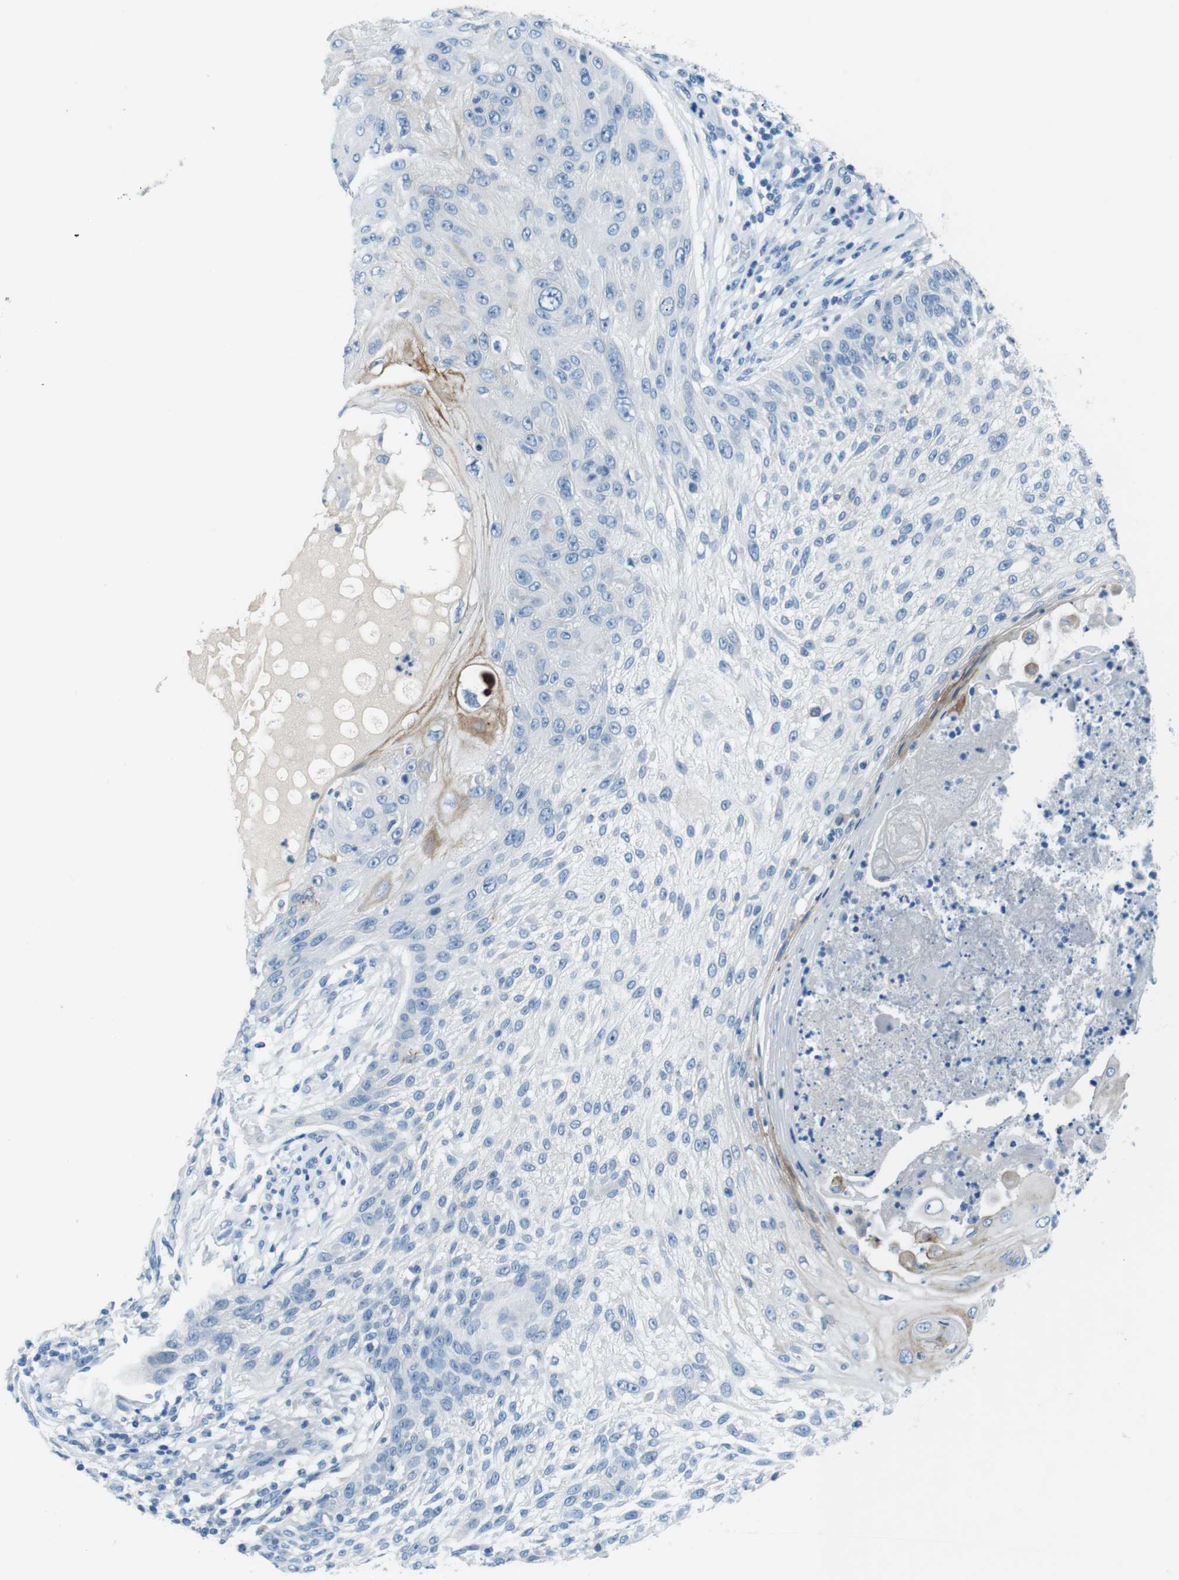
{"staining": {"intensity": "negative", "quantity": "none", "location": "none"}, "tissue": "skin cancer", "cell_type": "Tumor cells", "image_type": "cancer", "snomed": [{"axis": "morphology", "description": "Squamous cell carcinoma, NOS"}, {"axis": "topography", "description": "Skin"}], "caption": "Tumor cells are negative for protein expression in human skin cancer (squamous cell carcinoma).", "gene": "SLC35A3", "patient": {"sex": "female", "age": 80}}